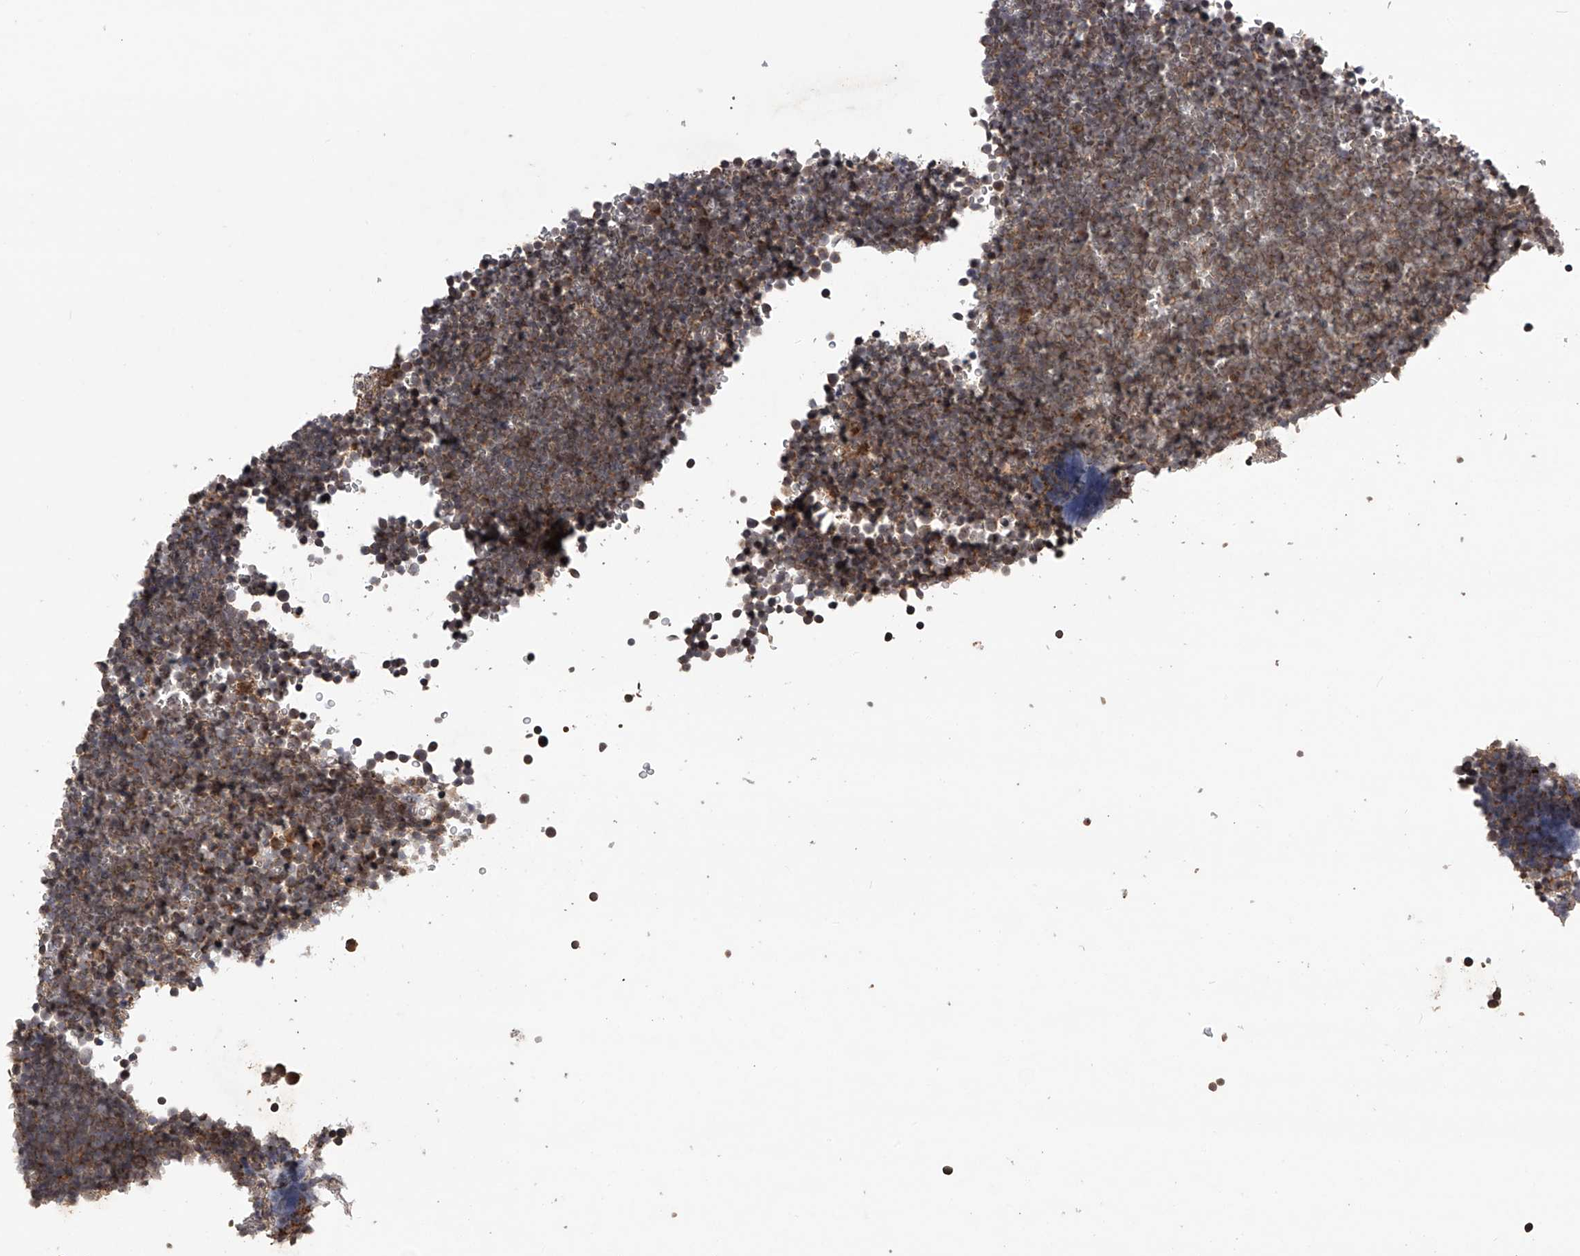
{"staining": {"intensity": "moderate", "quantity": ">75%", "location": "cytoplasmic/membranous"}, "tissue": "lymphoma", "cell_type": "Tumor cells", "image_type": "cancer", "snomed": [{"axis": "morphology", "description": "Malignant lymphoma, non-Hodgkin's type, High grade"}, {"axis": "topography", "description": "Lymph node"}], "caption": "This is a photomicrograph of IHC staining of lymphoma, which shows moderate staining in the cytoplasmic/membranous of tumor cells.", "gene": "MAP3K11", "patient": {"sex": "male", "age": 13}}